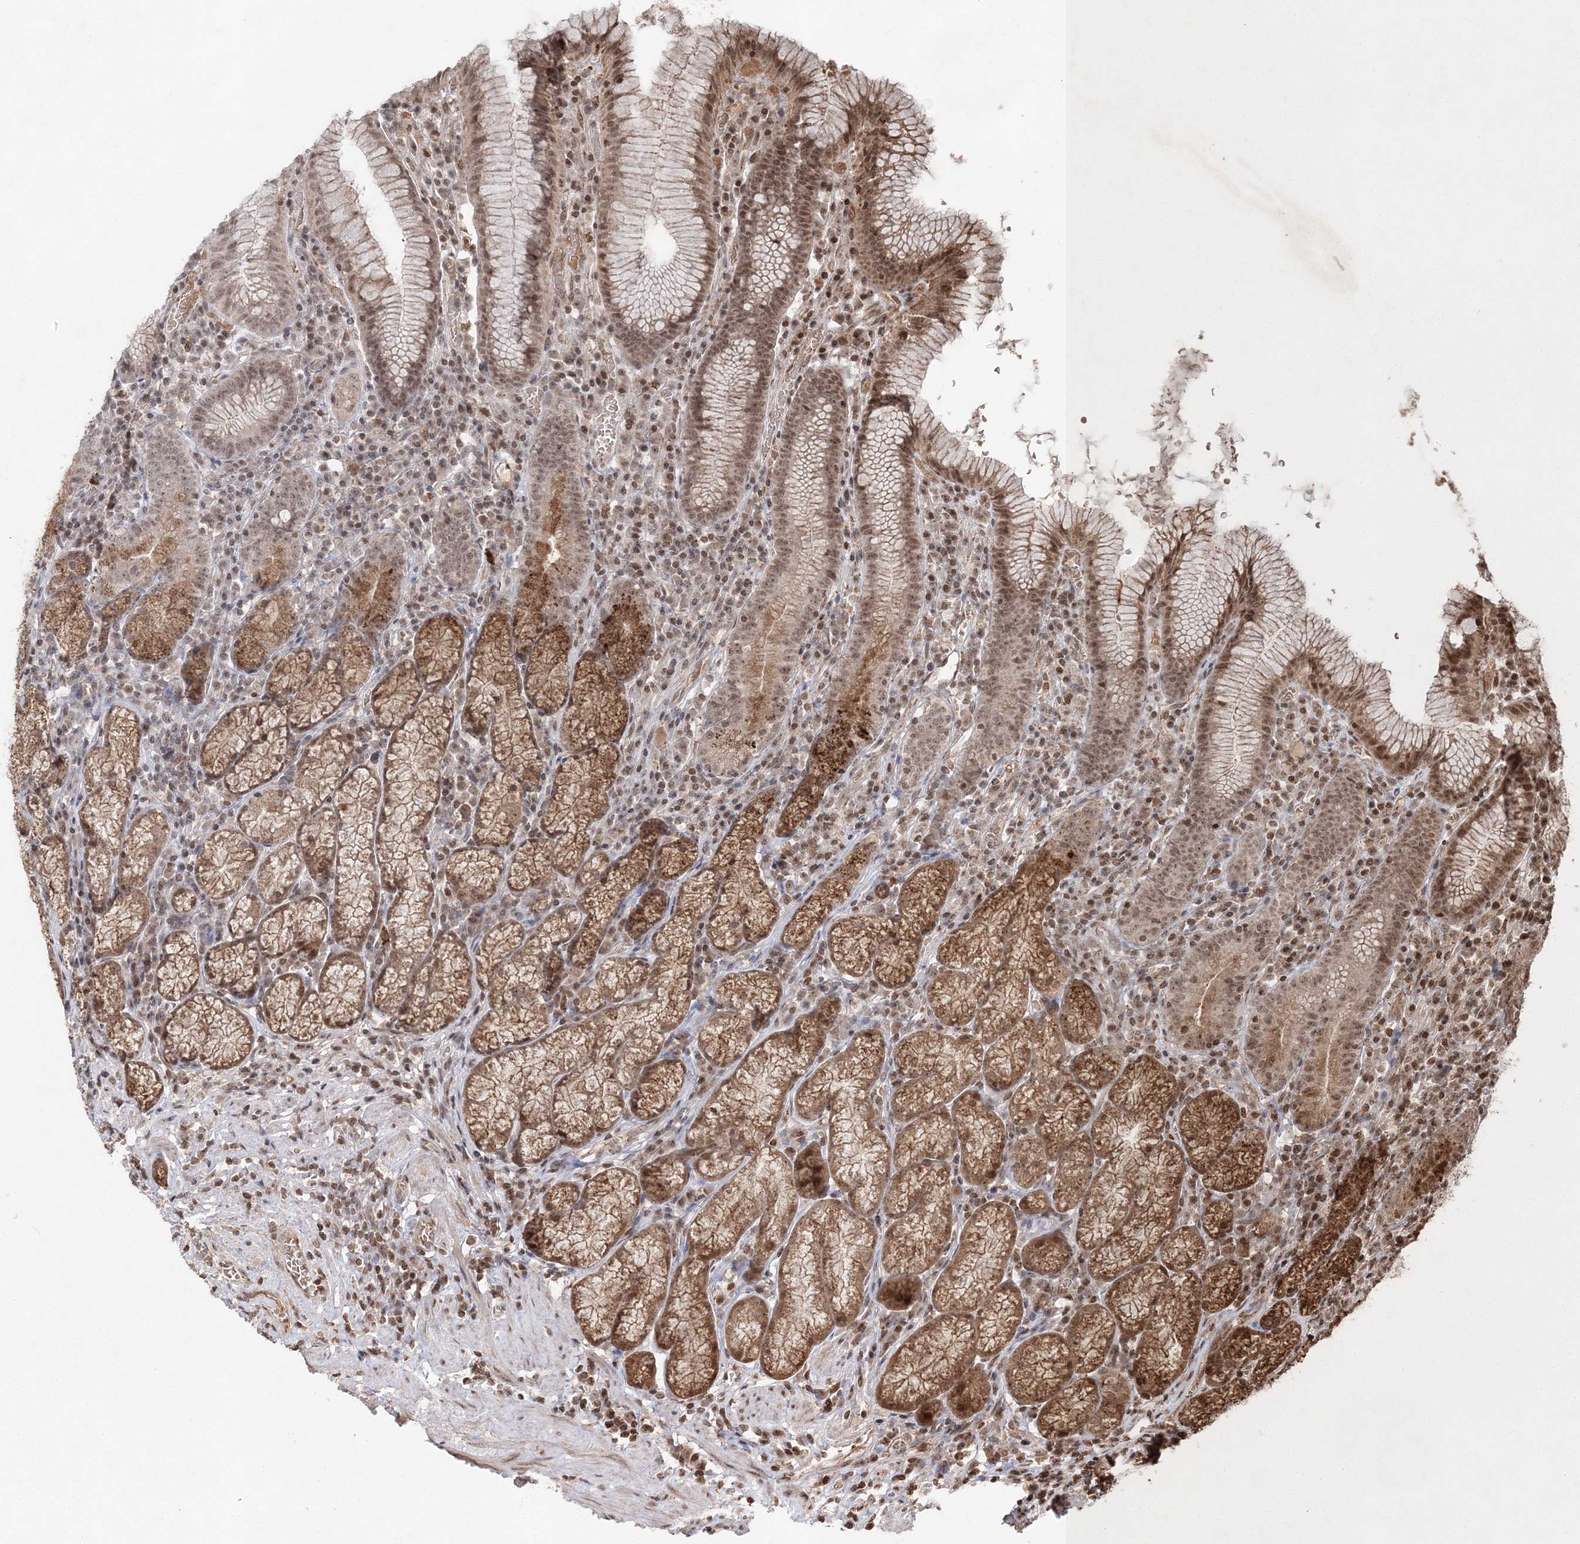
{"staining": {"intensity": "moderate", "quantity": ">75%", "location": "cytoplasmic/membranous,nuclear"}, "tissue": "stomach", "cell_type": "Glandular cells", "image_type": "normal", "snomed": [{"axis": "morphology", "description": "Normal tissue, NOS"}, {"axis": "topography", "description": "Stomach"}], "caption": "The immunohistochemical stain labels moderate cytoplasmic/membranous,nuclear staining in glandular cells of normal stomach. (DAB IHC with brightfield microscopy, high magnification).", "gene": "CARM1", "patient": {"sex": "male", "age": 55}}